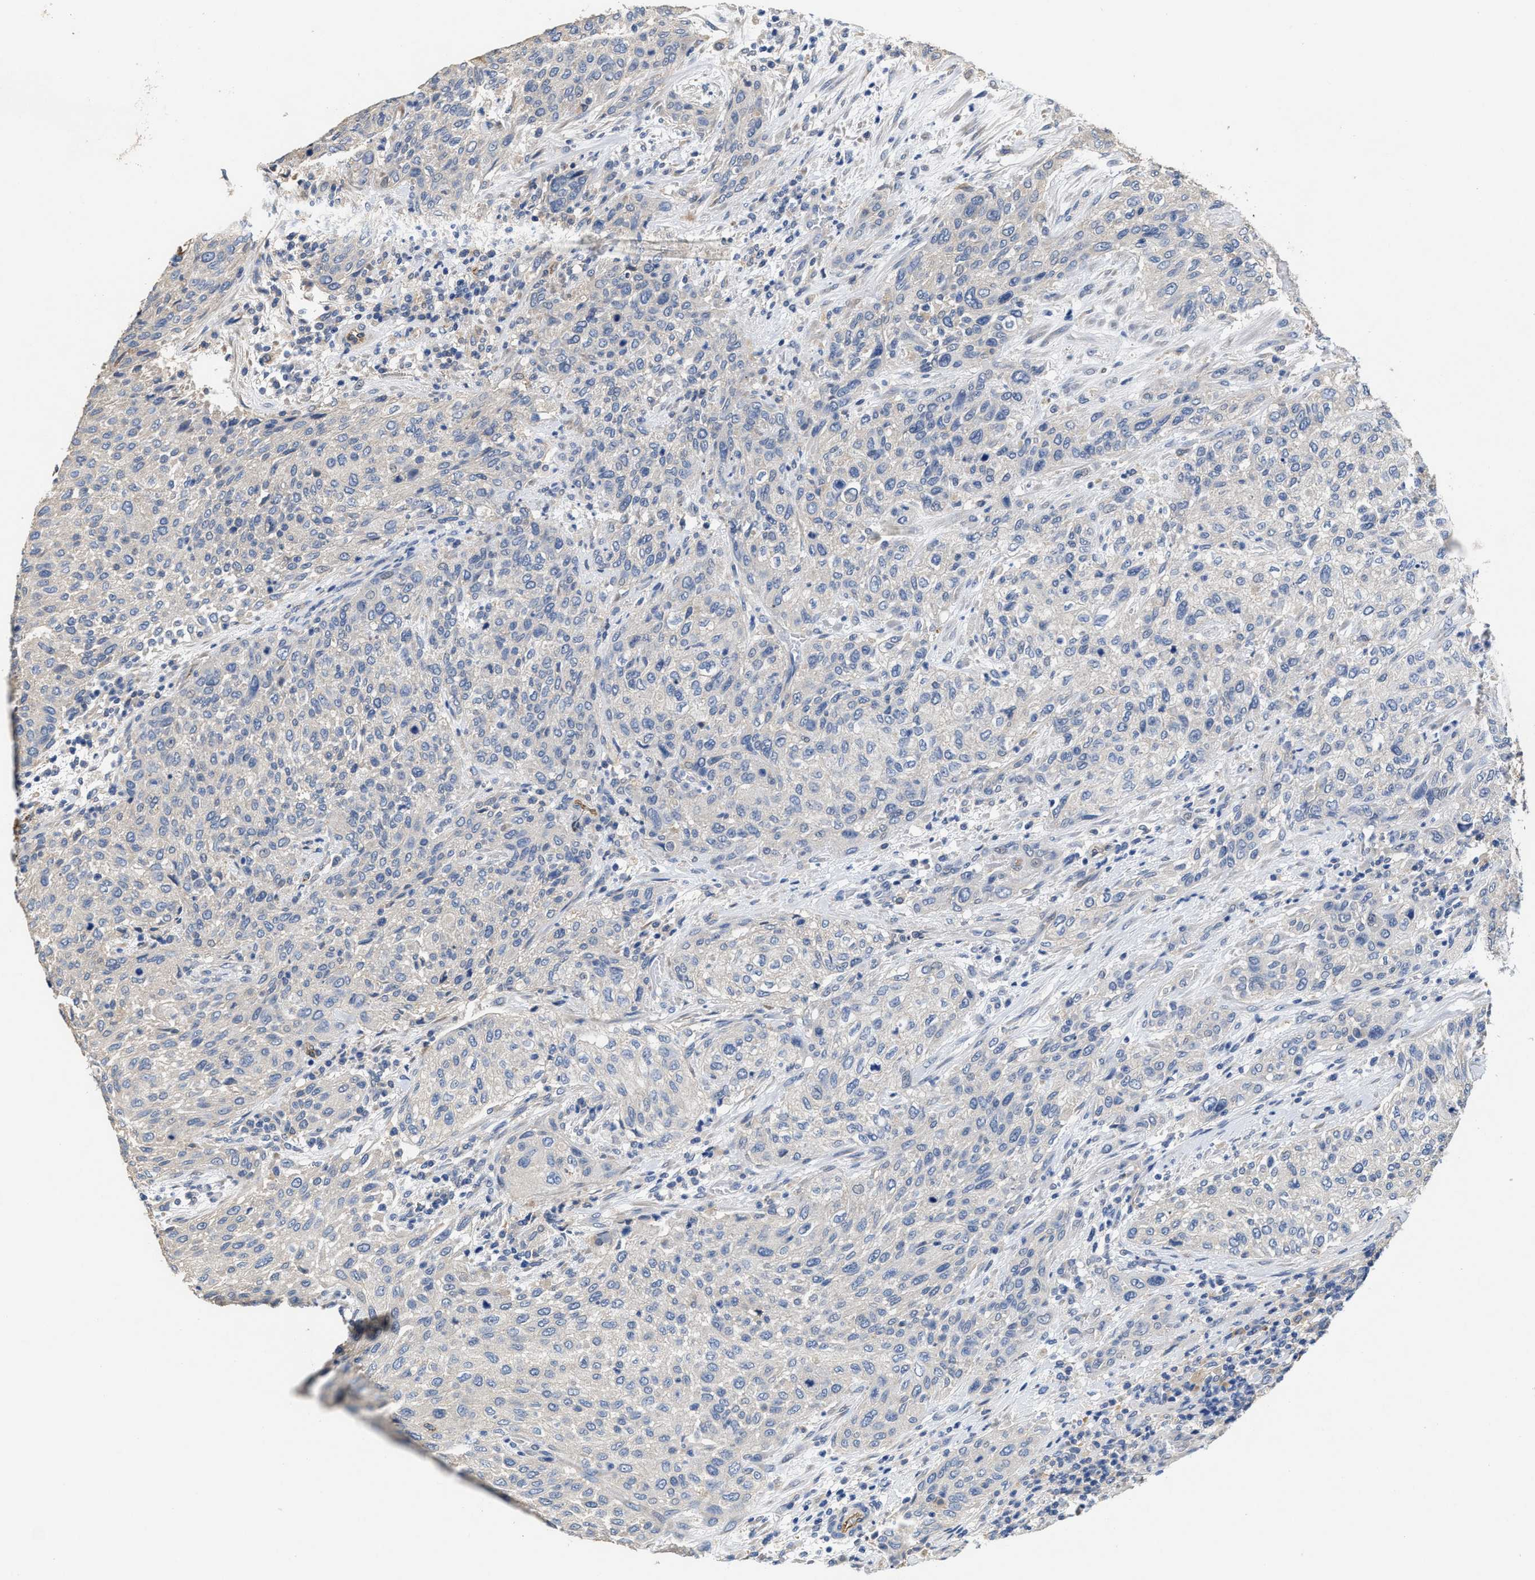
{"staining": {"intensity": "weak", "quantity": "<25%", "location": "cytoplasmic/membranous"}, "tissue": "urothelial cancer", "cell_type": "Tumor cells", "image_type": "cancer", "snomed": [{"axis": "morphology", "description": "Urothelial carcinoma, Low grade"}, {"axis": "morphology", "description": "Urothelial carcinoma, High grade"}, {"axis": "topography", "description": "Urinary bladder"}], "caption": "Immunohistochemistry (IHC) of human high-grade urothelial carcinoma exhibits no positivity in tumor cells.", "gene": "PEG10", "patient": {"sex": "male", "age": 35}}